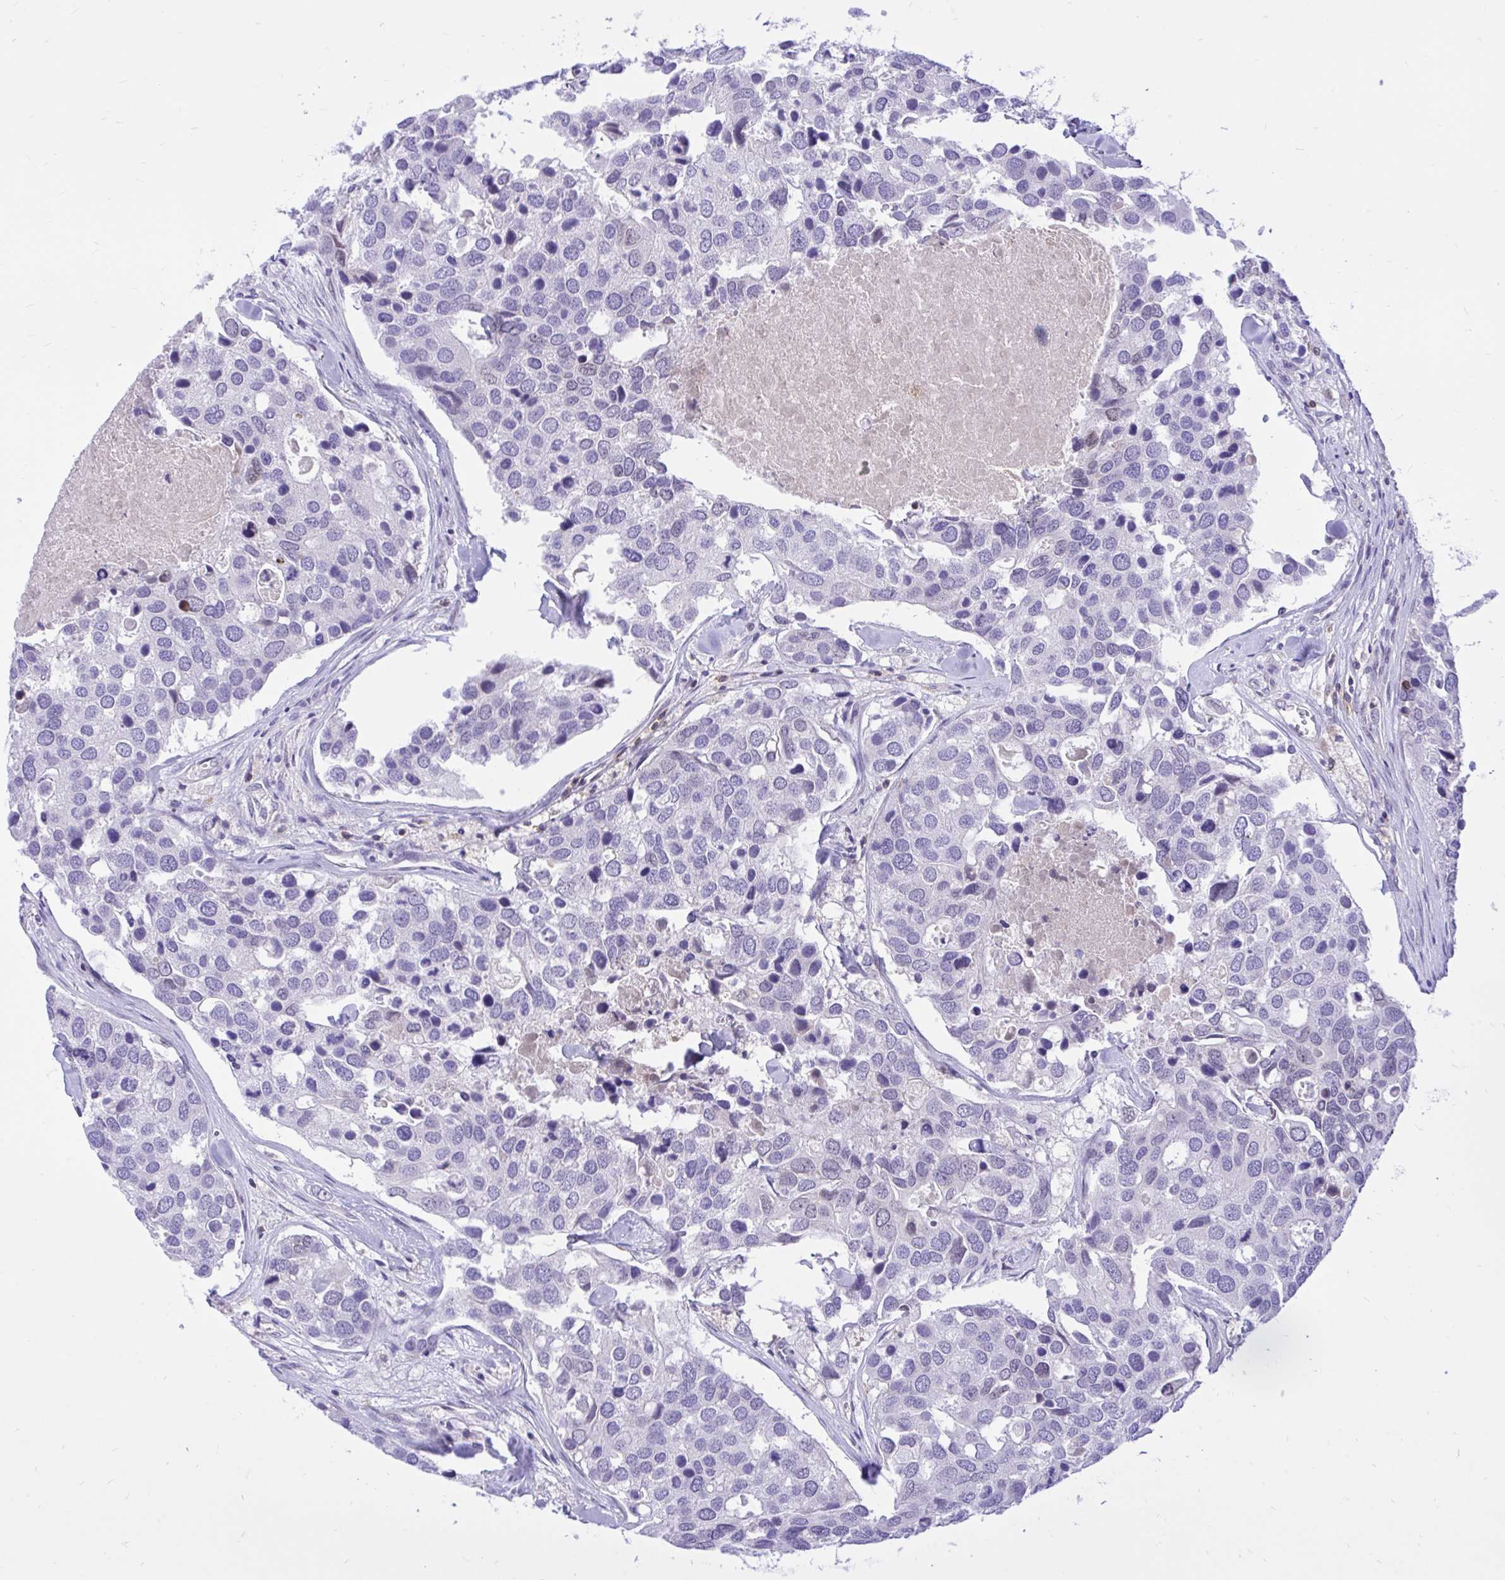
{"staining": {"intensity": "negative", "quantity": "none", "location": "none"}, "tissue": "breast cancer", "cell_type": "Tumor cells", "image_type": "cancer", "snomed": [{"axis": "morphology", "description": "Duct carcinoma"}, {"axis": "topography", "description": "Breast"}], "caption": "A photomicrograph of human breast infiltrating ductal carcinoma is negative for staining in tumor cells. (Stains: DAB (3,3'-diaminobenzidine) IHC with hematoxylin counter stain, Microscopy: brightfield microscopy at high magnification).", "gene": "CXCL8", "patient": {"sex": "female", "age": 83}}